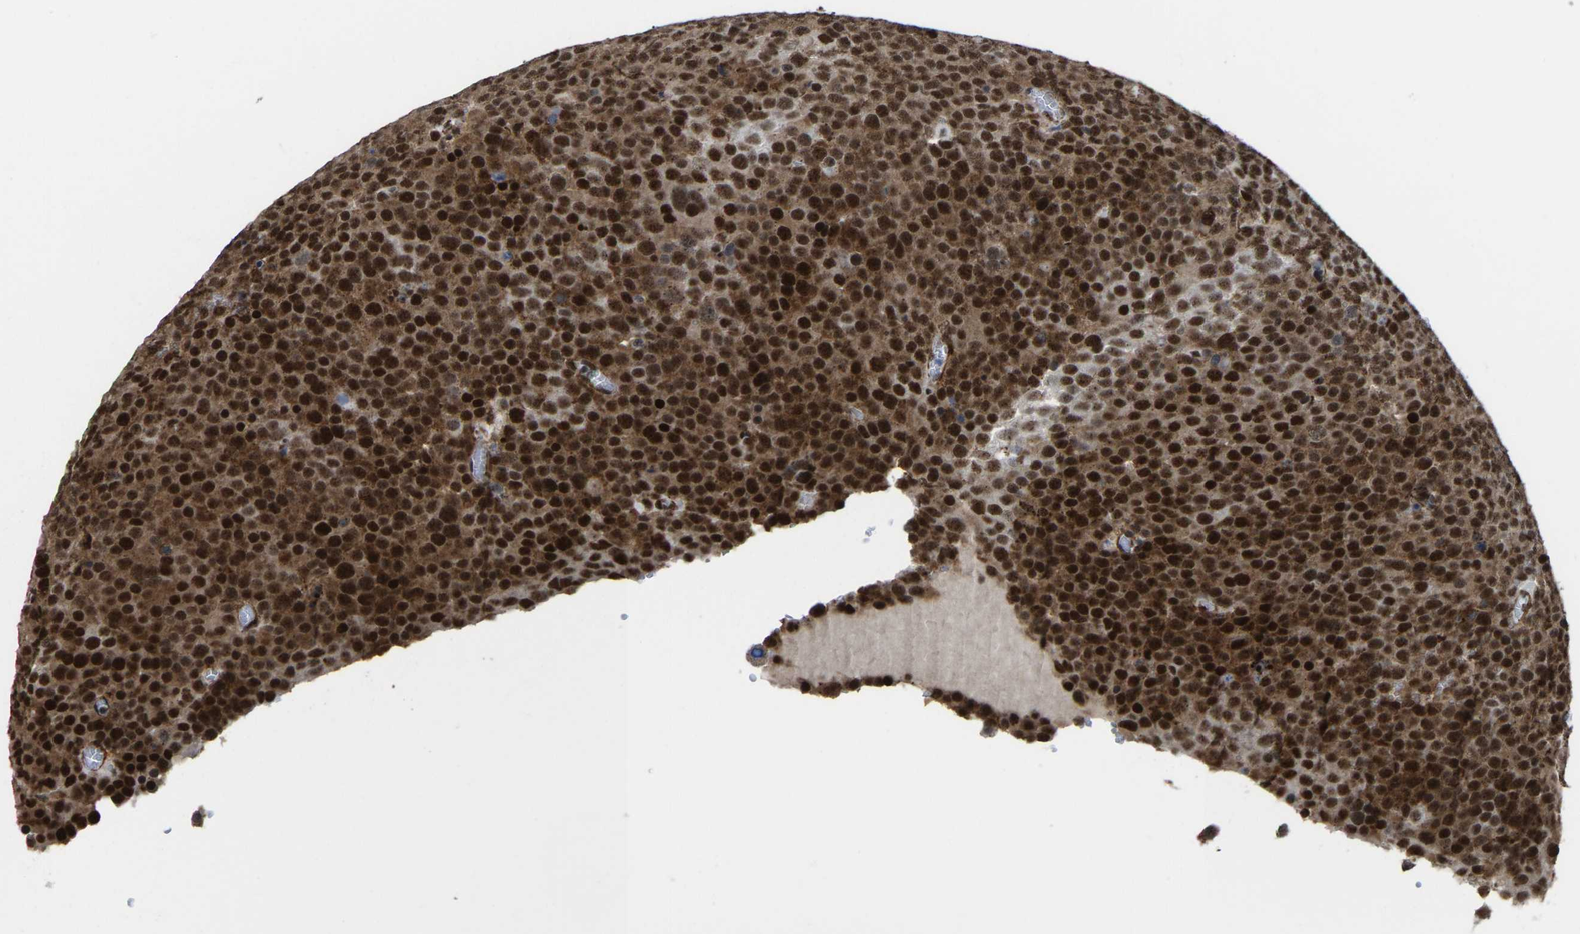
{"staining": {"intensity": "strong", "quantity": ">75%", "location": "cytoplasmic/membranous,nuclear"}, "tissue": "testis cancer", "cell_type": "Tumor cells", "image_type": "cancer", "snomed": [{"axis": "morphology", "description": "Normal tissue, NOS"}, {"axis": "morphology", "description": "Seminoma, NOS"}, {"axis": "topography", "description": "Testis"}], "caption": "An image of human testis seminoma stained for a protein demonstrates strong cytoplasmic/membranous and nuclear brown staining in tumor cells.", "gene": "DDX5", "patient": {"sex": "male", "age": 71}}